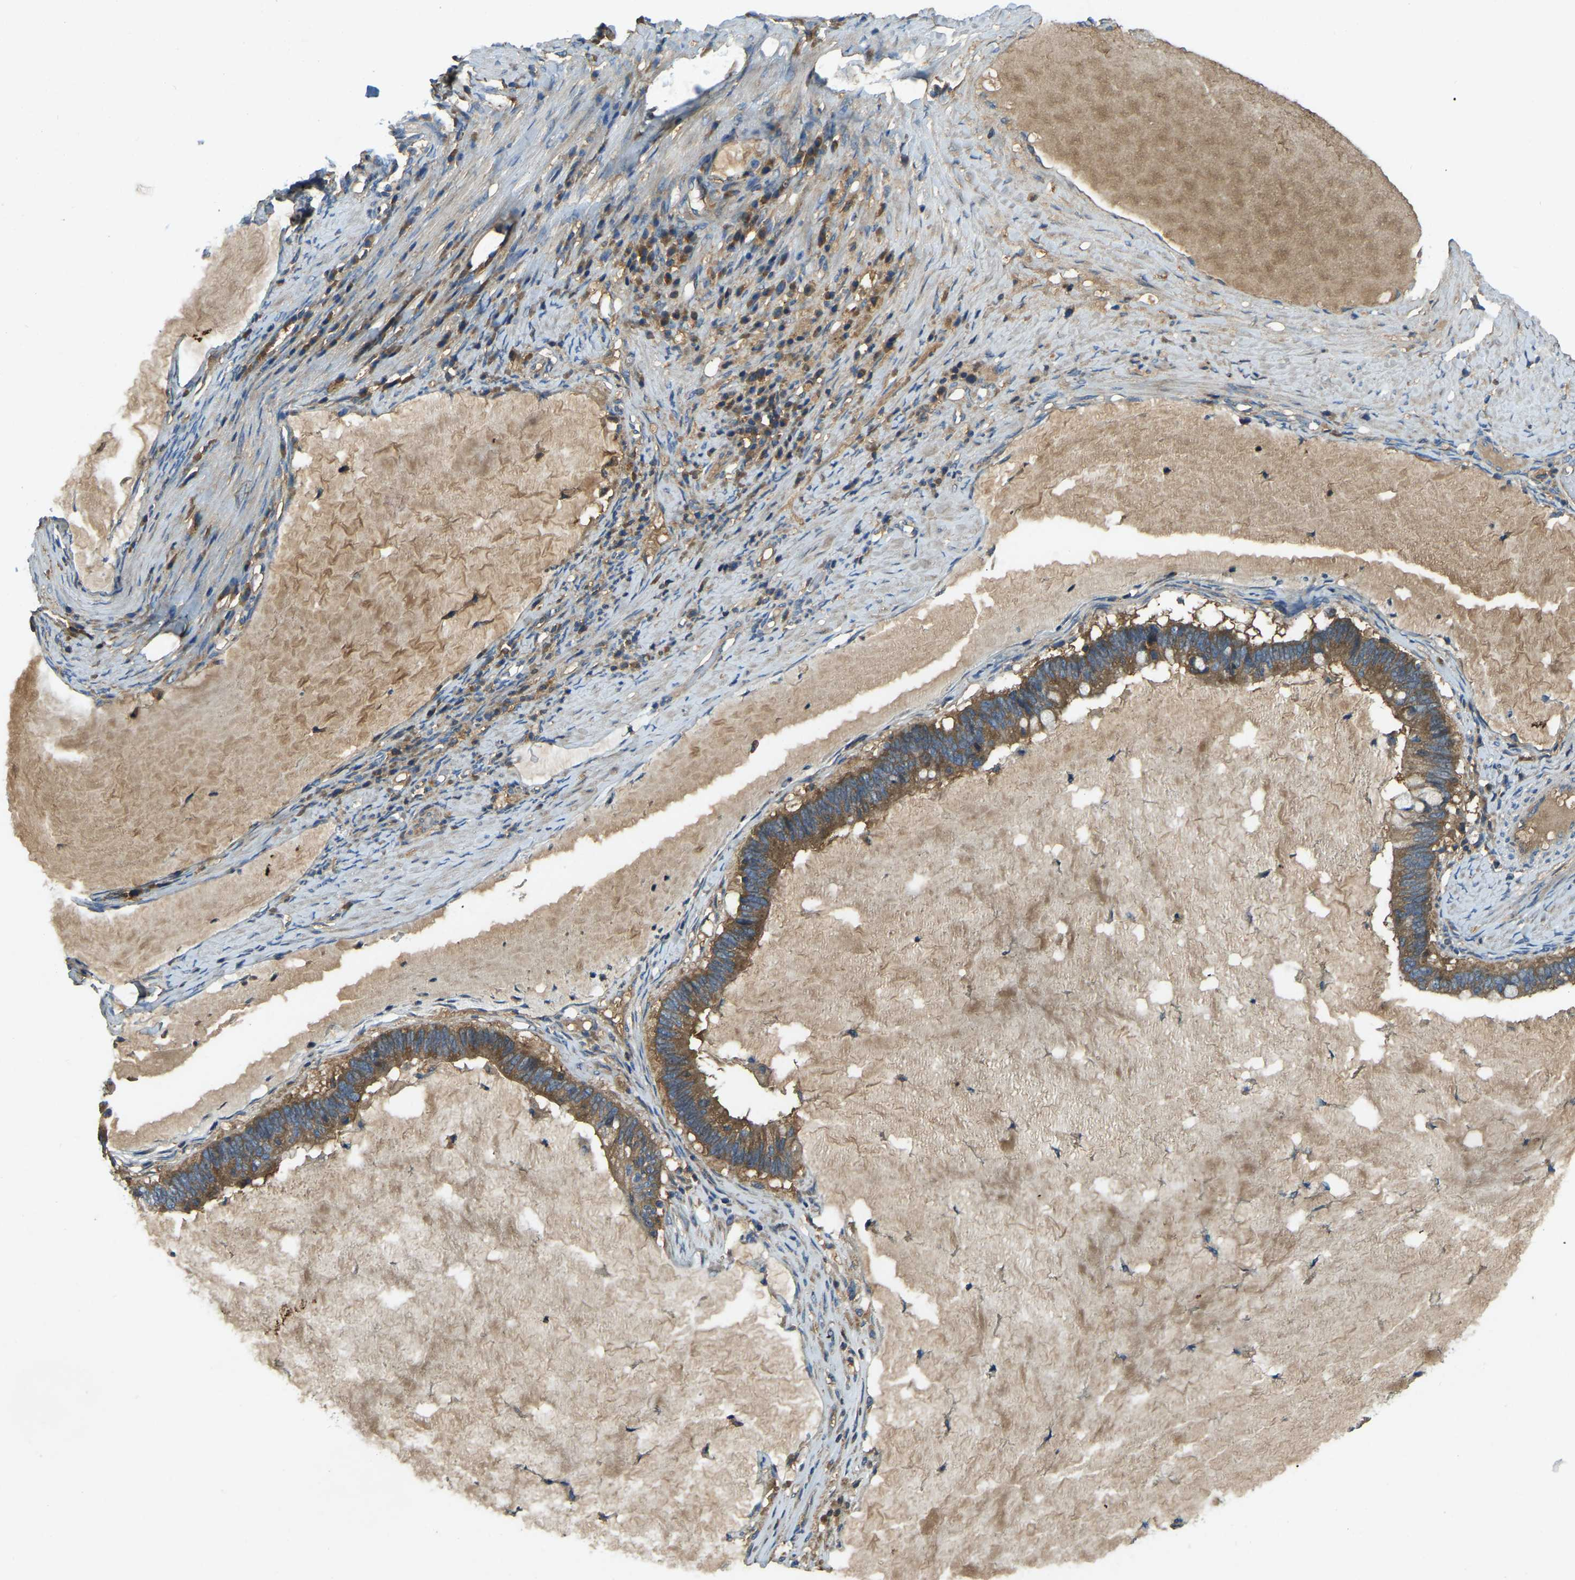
{"staining": {"intensity": "moderate", "quantity": ">75%", "location": "cytoplasmic/membranous"}, "tissue": "ovarian cancer", "cell_type": "Tumor cells", "image_type": "cancer", "snomed": [{"axis": "morphology", "description": "Cystadenocarcinoma, mucinous, NOS"}, {"axis": "topography", "description": "Ovary"}], "caption": "Human mucinous cystadenocarcinoma (ovarian) stained with a brown dye demonstrates moderate cytoplasmic/membranous positive expression in about >75% of tumor cells.", "gene": "ATP8B1", "patient": {"sex": "female", "age": 61}}